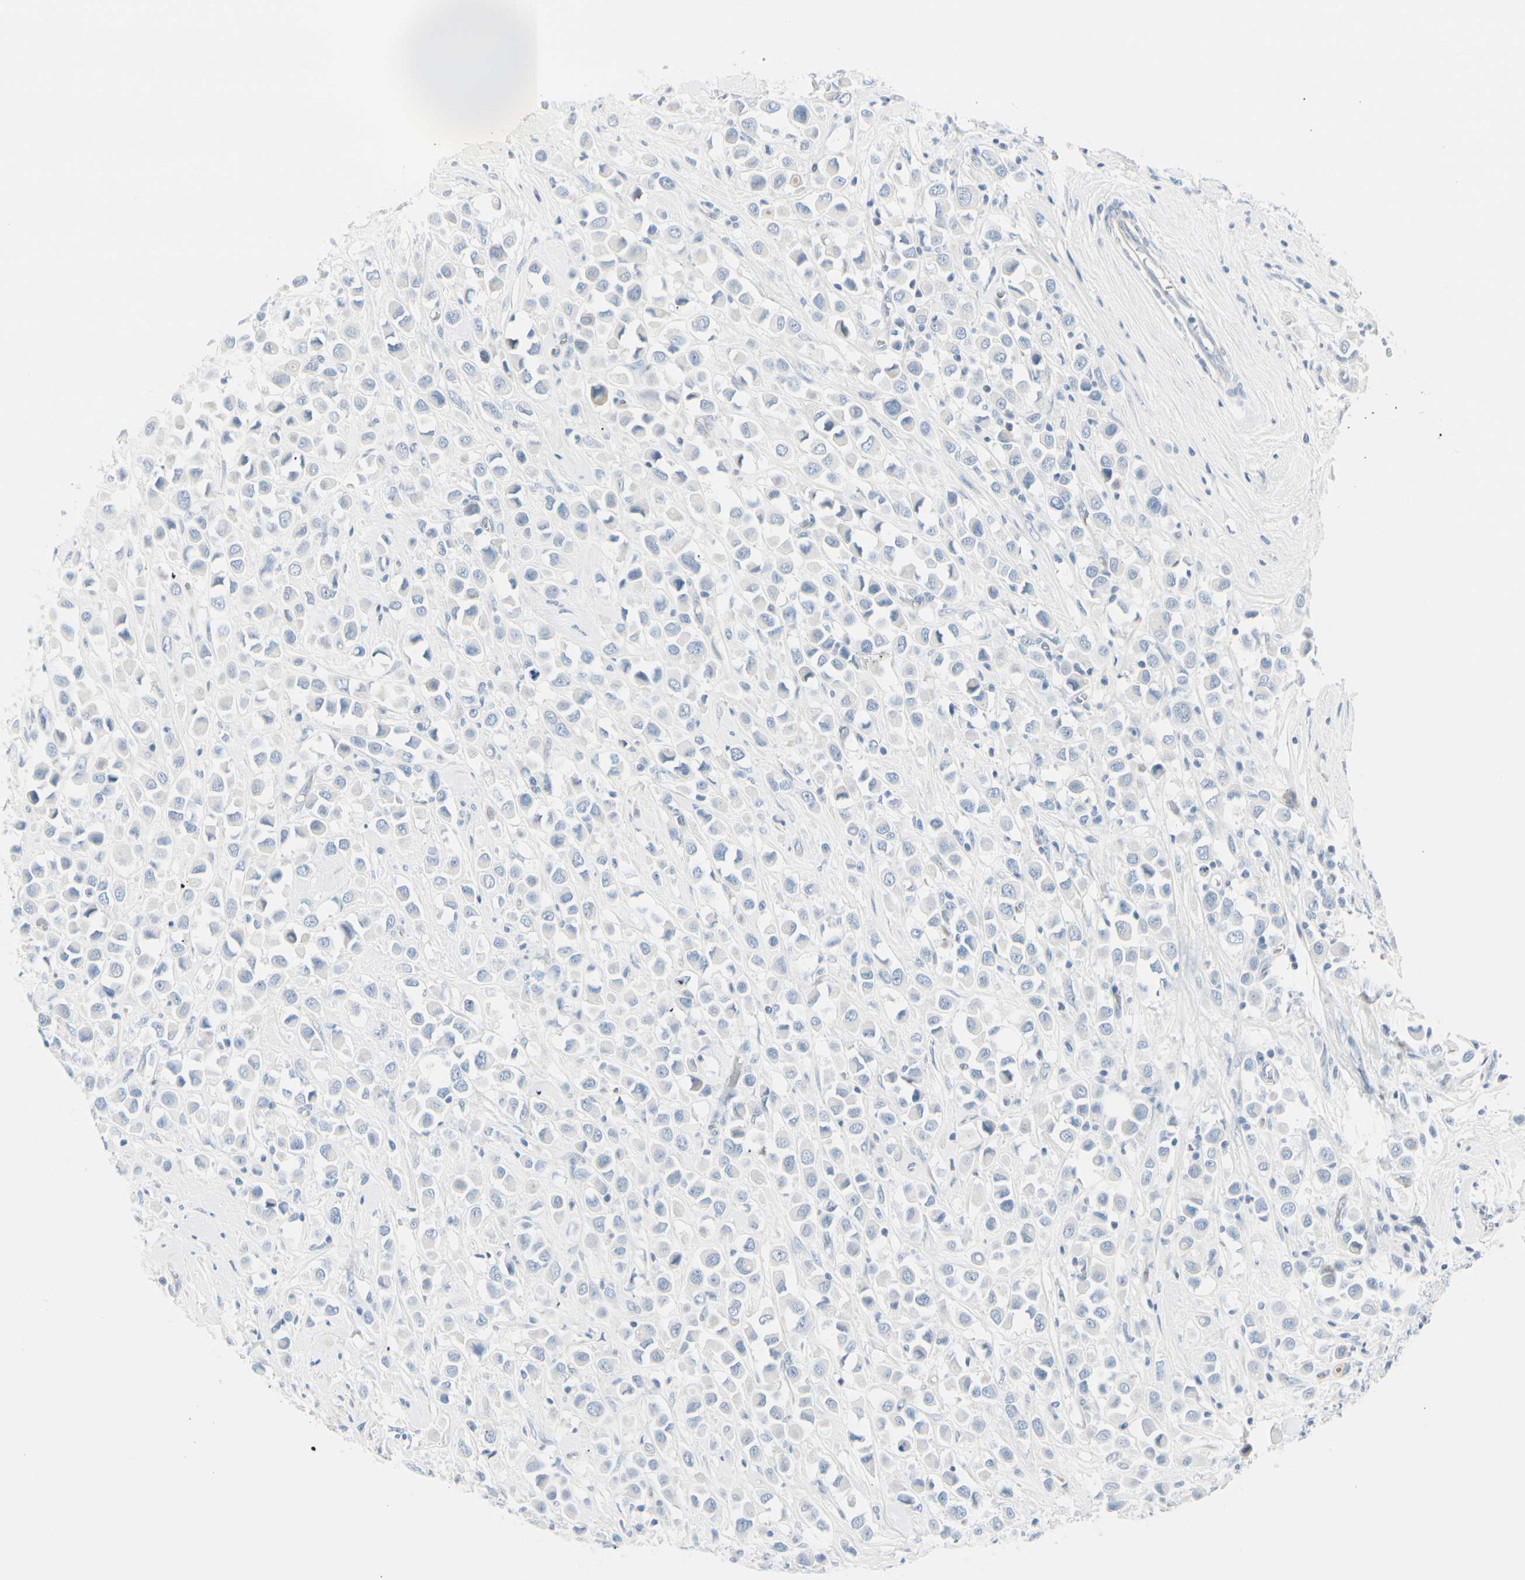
{"staining": {"intensity": "negative", "quantity": "none", "location": "none"}, "tissue": "breast cancer", "cell_type": "Tumor cells", "image_type": "cancer", "snomed": [{"axis": "morphology", "description": "Duct carcinoma"}, {"axis": "topography", "description": "Breast"}], "caption": "This photomicrograph is of breast infiltrating ductal carcinoma stained with IHC to label a protein in brown with the nuclei are counter-stained blue. There is no positivity in tumor cells.", "gene": "CDHR5", "patient": {"sex": "female", "age": 61}}